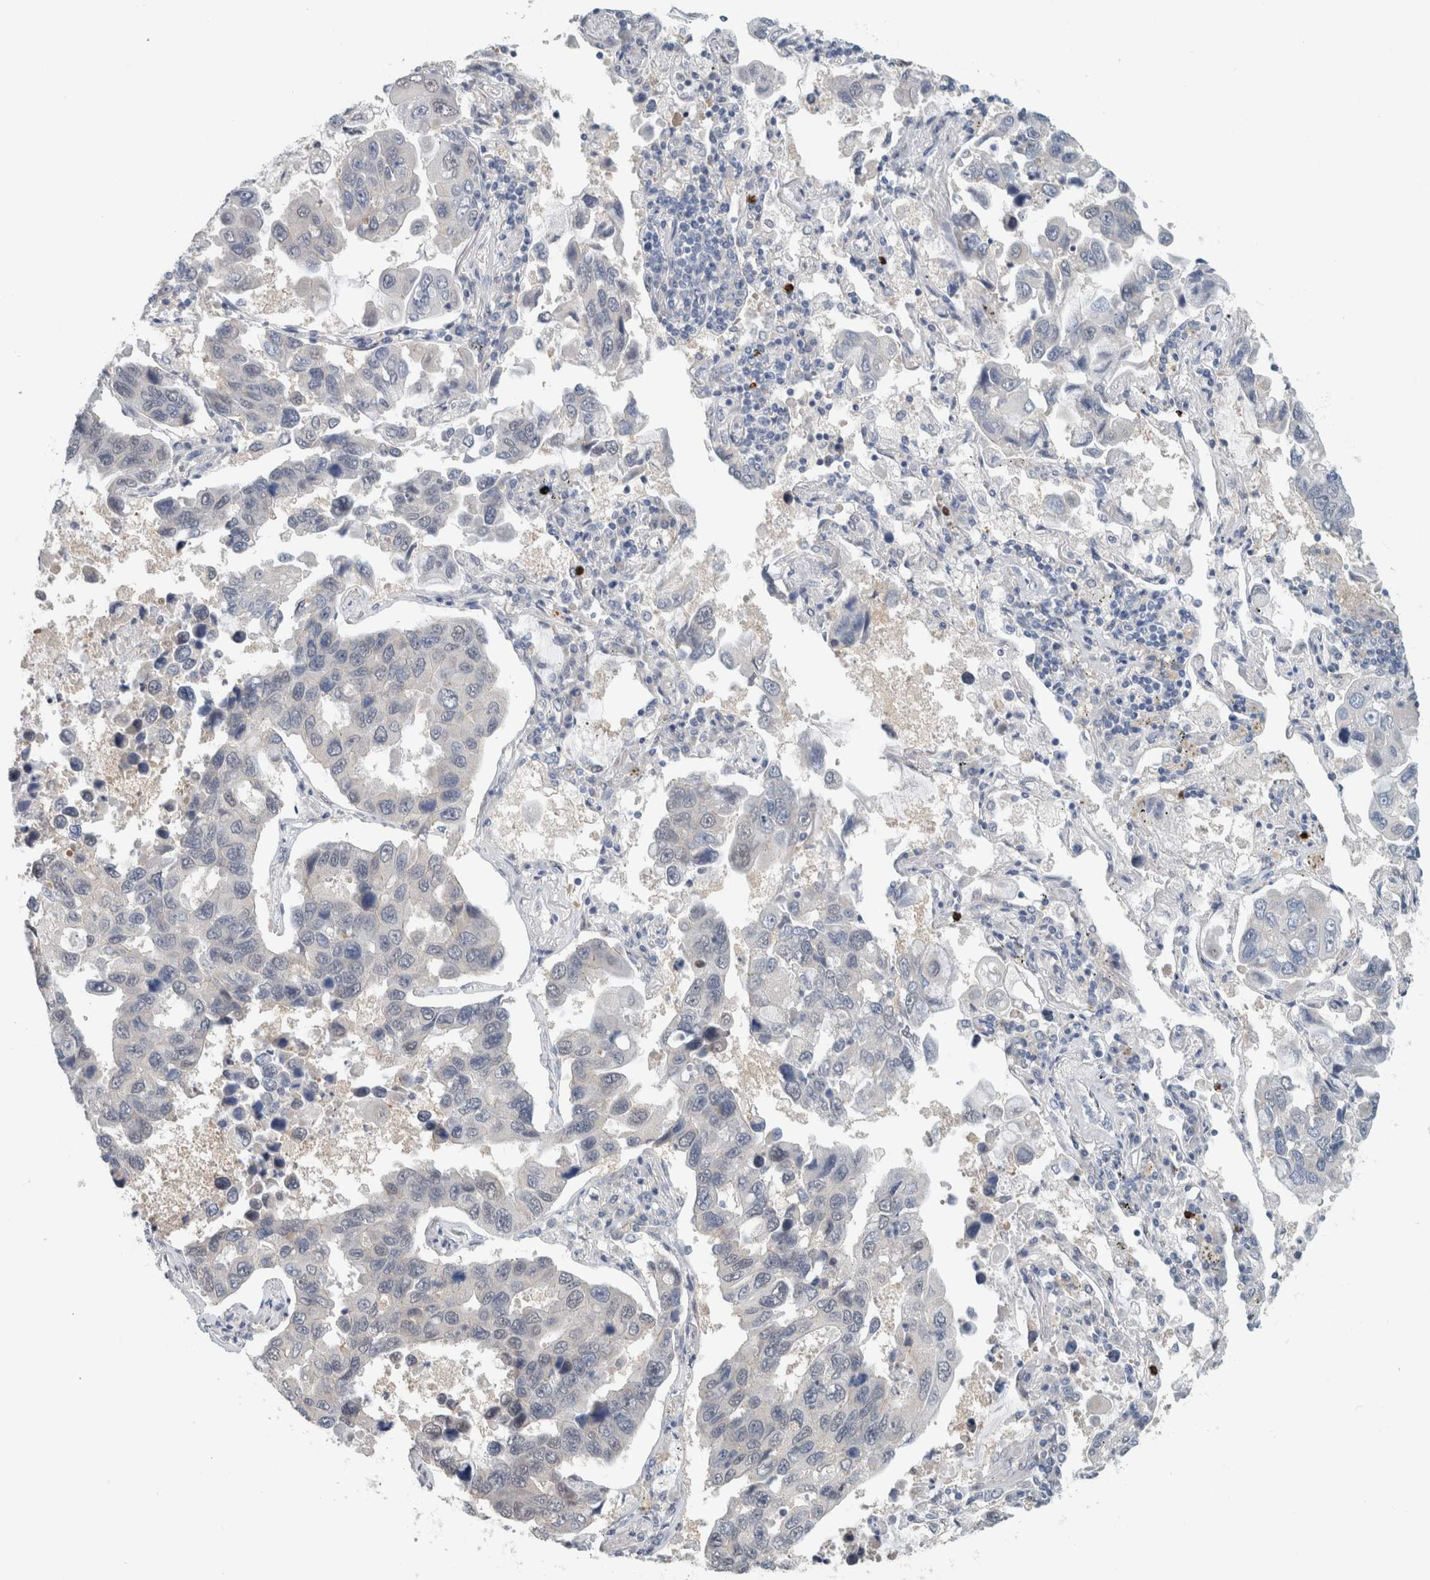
{"staining": {"intensity": "weak", "quantity": "<25%", "location": "nuclear"}, "tissue": "lung cancer", "cell_type": "Tumor cells", "image_type": "cancer", "snomed": [{"axis": "morphology", "description": "Adenocarcinoma, NOS"}, {"axis": "topography", "description": "Lung"}], "caption": "DAB (3,3'-diaminobenzidine) immunohistochemical staining of human adenocarcinoma (lung) displays no significant staining in tumor cells.", "gene": "CRAT", "patient": {"sex": "male", "age": 64}}